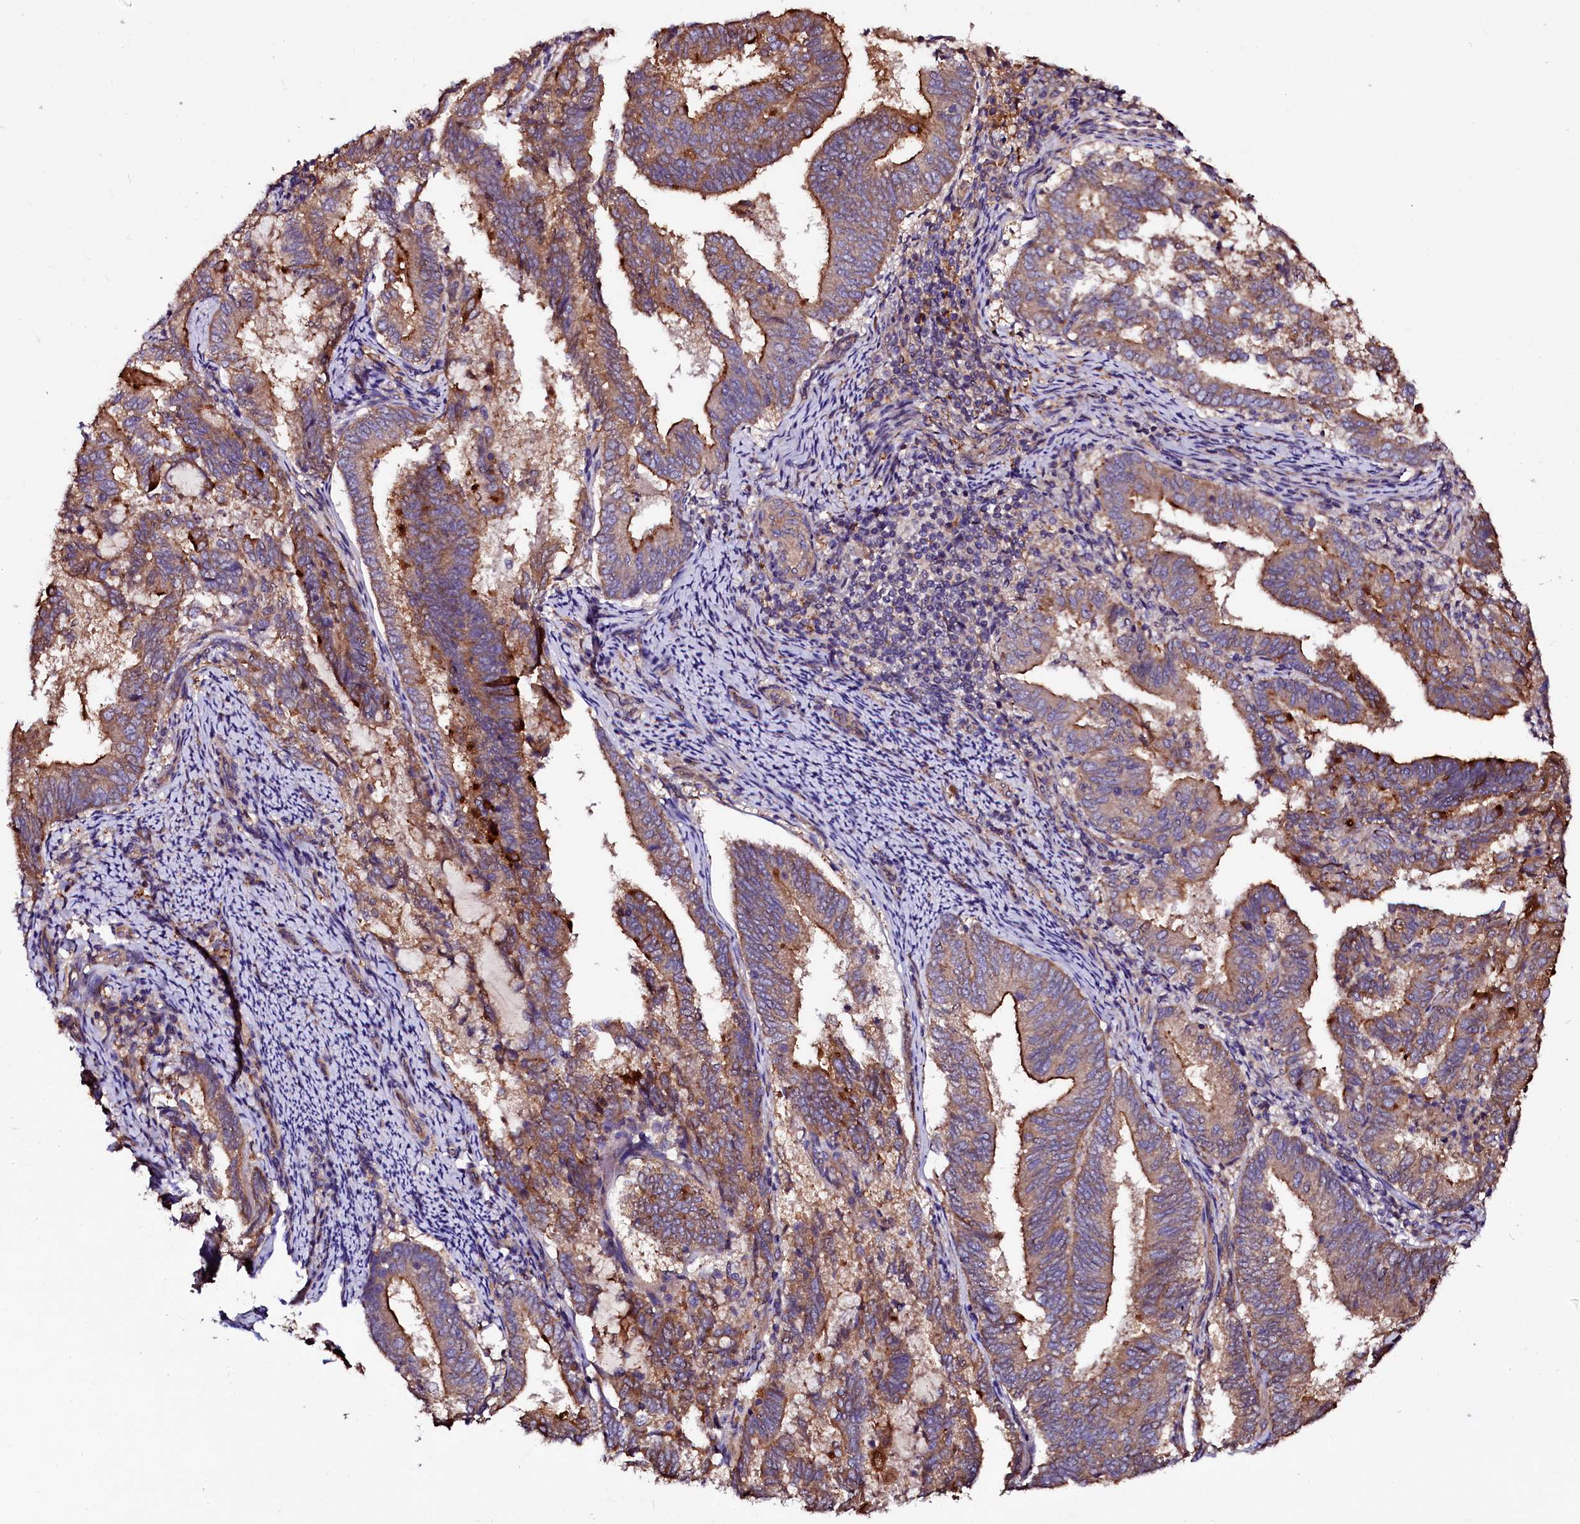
{"staining": {"intensity": "moderate", "quantity": ">75%", "location": "cytoplasmic/membranous"}, "tissue": "endometrial cancer", "cell_type": "Tumor cells", "image_type": "cancer", "snomed": [{"axis": "morphology", "description": "Adenocarcinoma, NOS"}, {"axis": "topography", "description": "Endometrium"}], "caption": "Brown immunohistochemical staining in human endometrial adenocarcinoma exhibits moderate cytoplasmic/membranous positivity in about >75% of tumor cells.", "gene": "APPL2", "patient": {"sex": "female", "age": 80}}